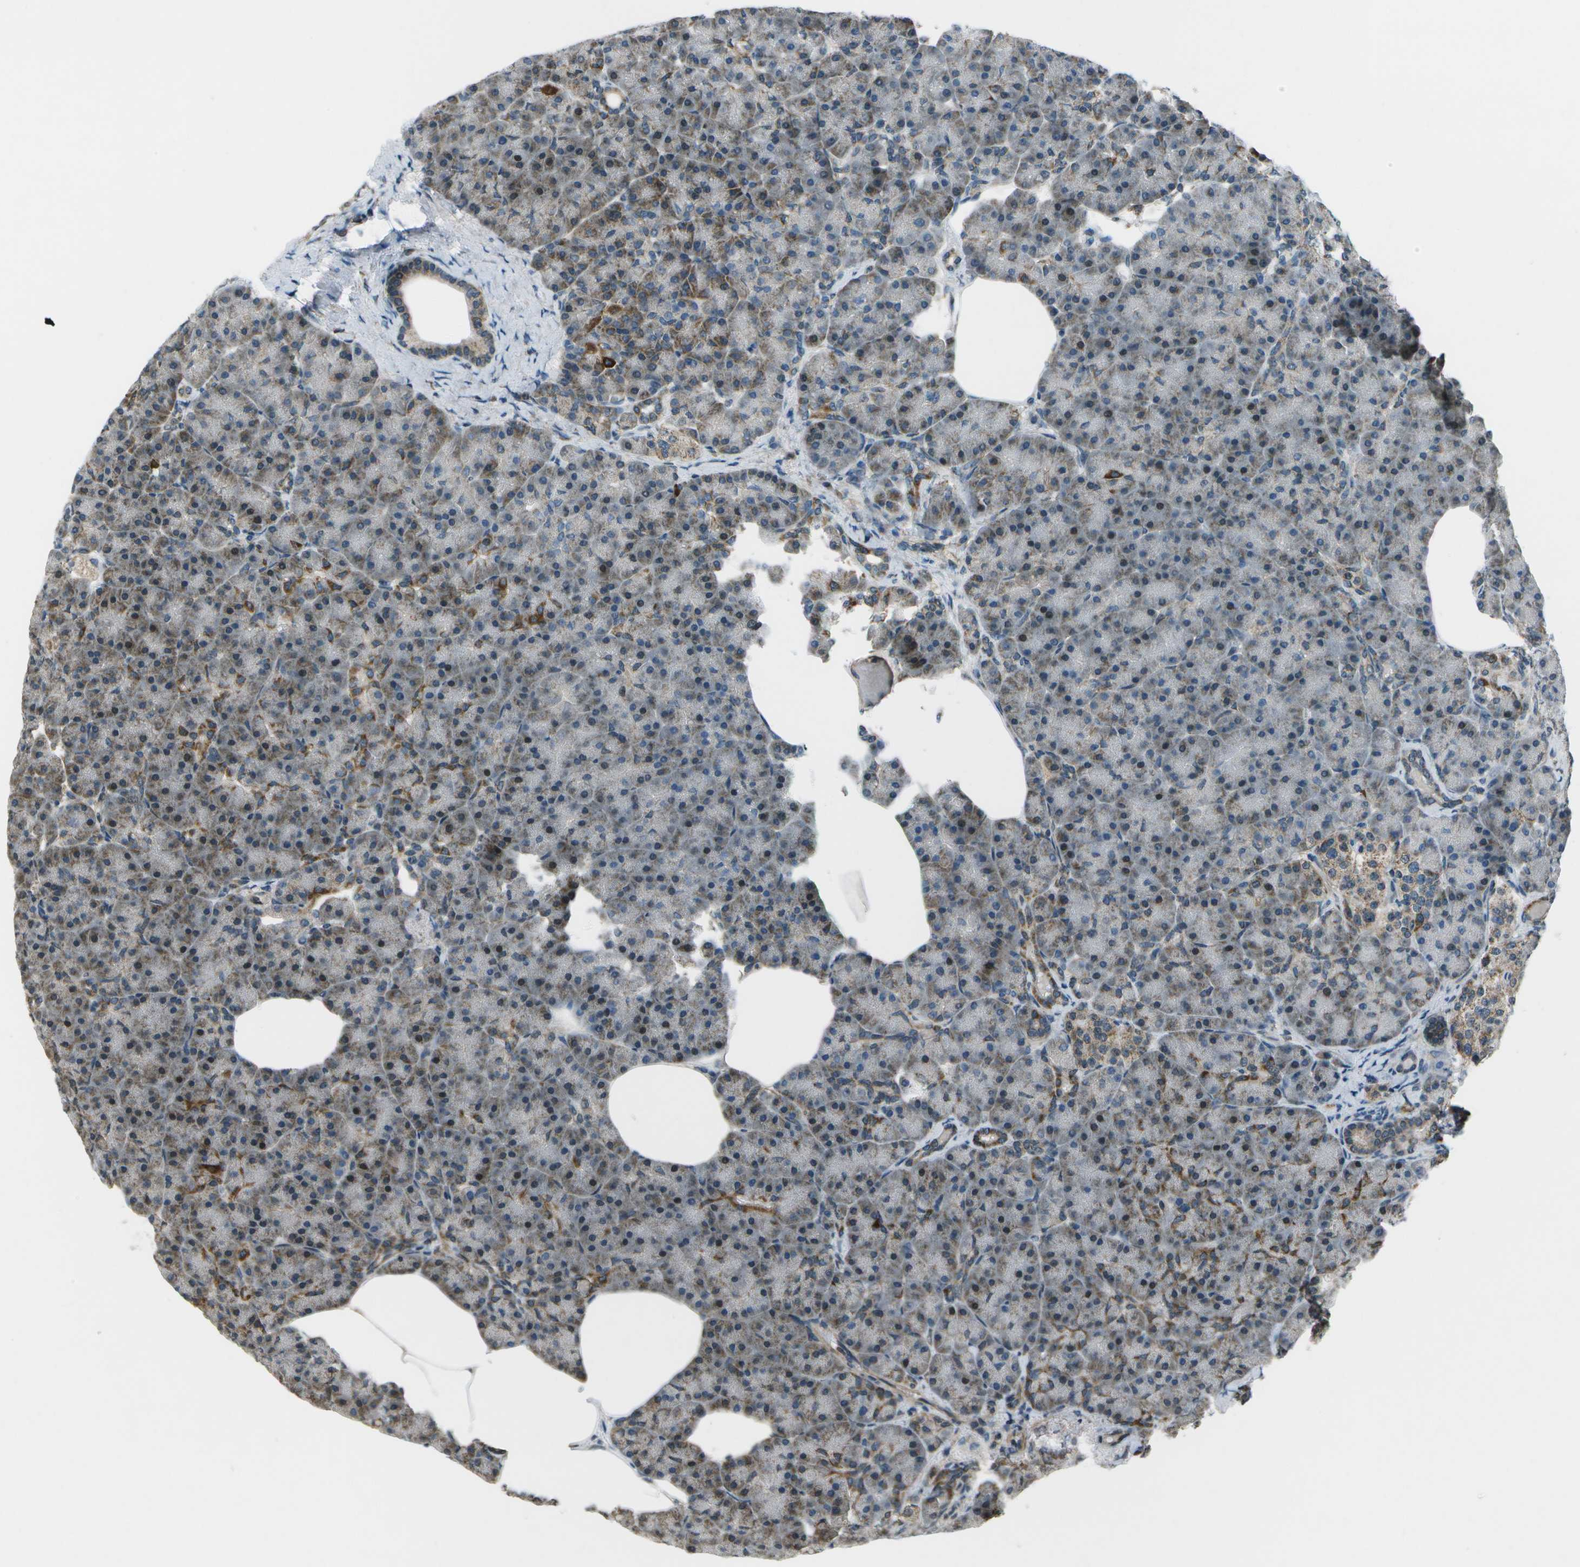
{"staining": {"intensity": "strong", "quantity": "<25%", "location": "cytoplasmic/membranous"}, "tissue": "pancreas", "cell_type": "Exocrine glandular cells", "image_type": "normal", "snomed": [{"axis": "morphology", "description": "Normal tissue, NOS"}, {"axis": "topography", "description": "Pancreas"}], "caption": "Immunohistochemical staining of unremarkable pancreas demonstrates medium levels of strong cytoplasmic/membranous staining in approximately <25% of exocrine glandular cells. (brown staining indicates protein expression, while blue staining denotes nuclei).", "gene": "EIF2AK1", "patient": {"sex": "female", "age": 70}}